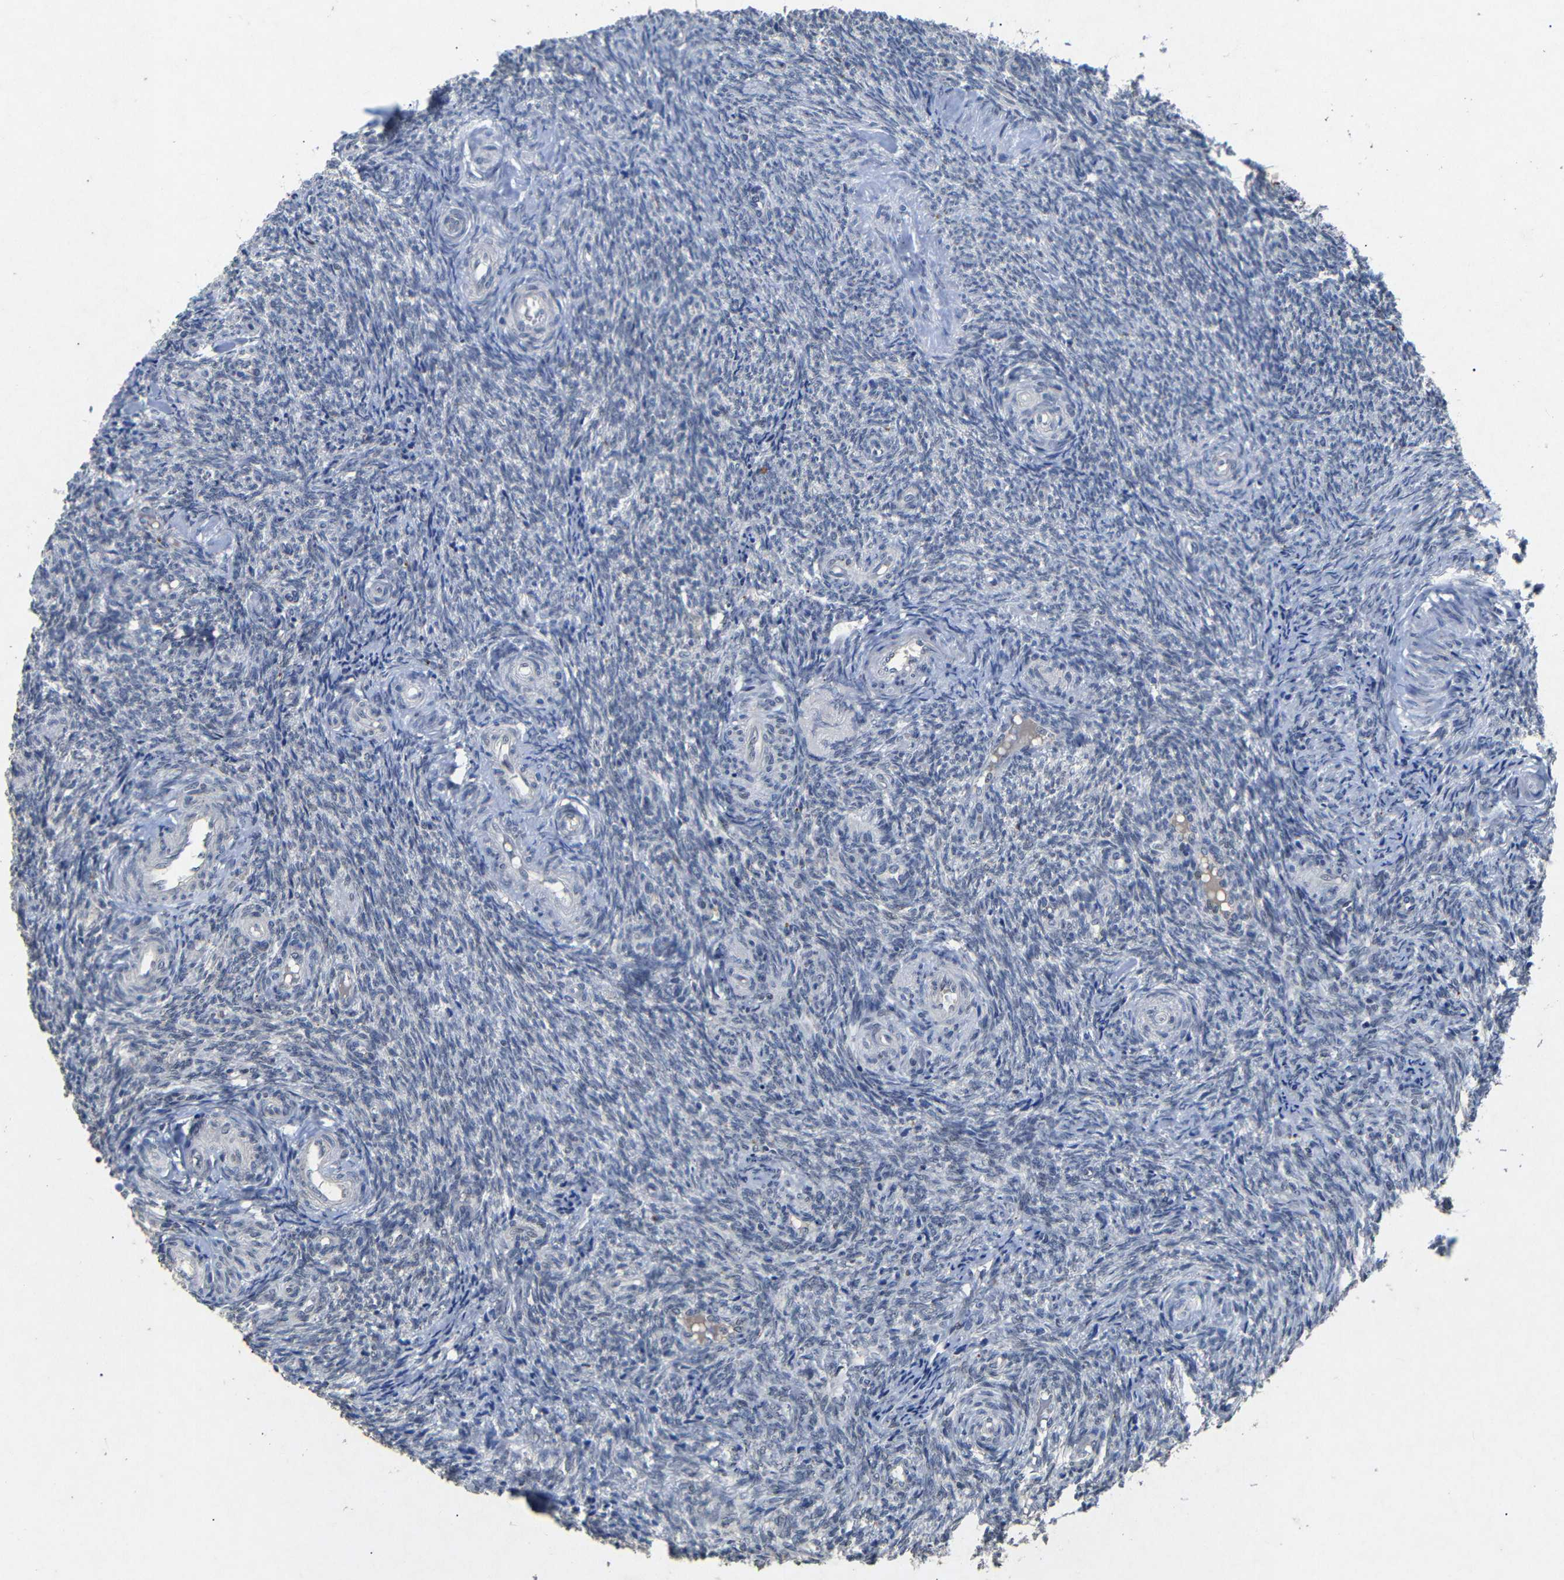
{"staining": {"intensity": "negative", "quantity": "none", "location": "none"}, "tissue": "ovary", "cell_type": "Ovarian stroma cells", "image_type": "normal", "snomed": [{"axis": "morphology", "description": "Normal tissue, NOS"}, {"axis": "topography", "description": "Ovary"}], "caption": "Micrograph shows no significant protein staining in ovarian stroma cells of unremarkable ovary.", "gene": "PARN", "patient": {"sex": "female", "age": 41}}